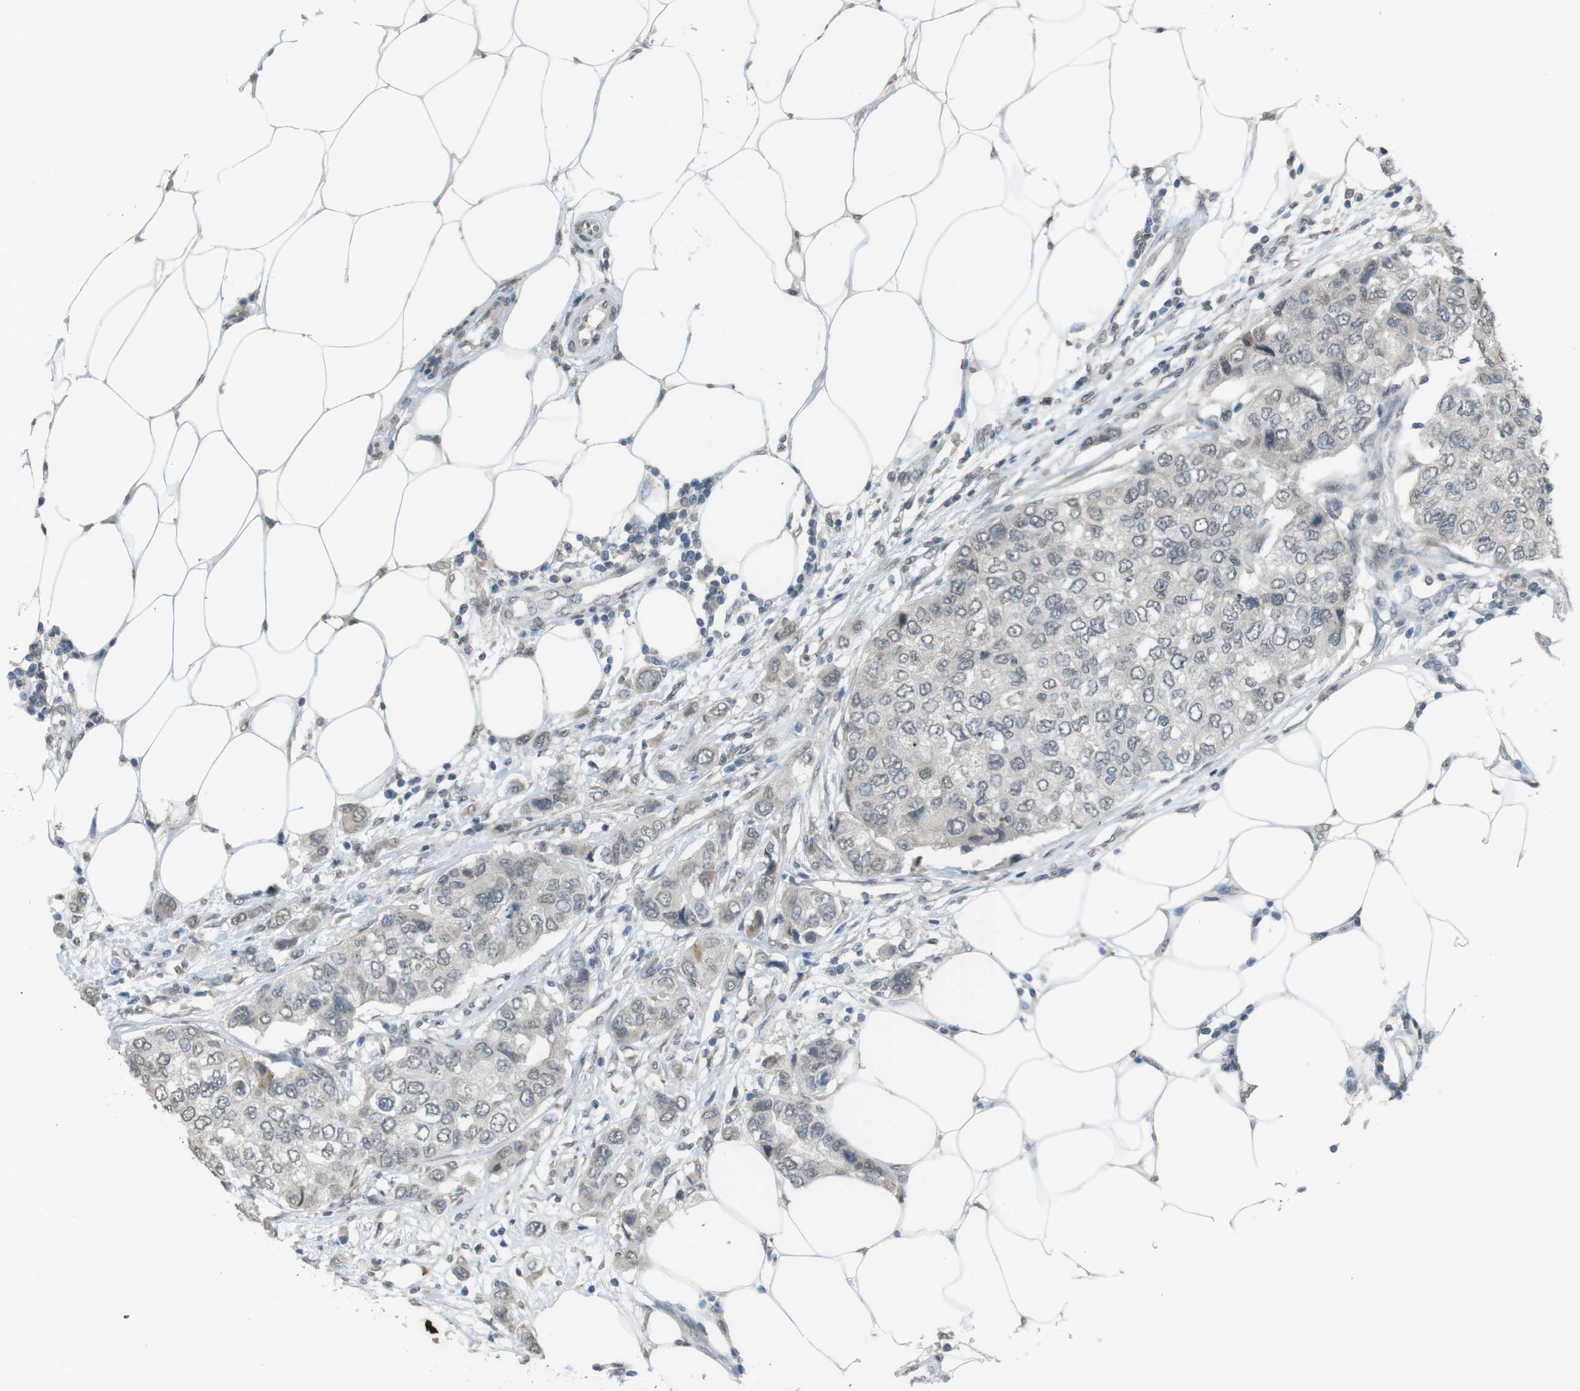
{"staining": {"intensity": "negative", "quantity": "none", "location": "none"}, "tissue": "breast cancer", "cell_type": "Tumor cells", "image_type": "cancer", "snomed": [{"axis": "morphology", "description": "Duct carcinoma"}, {"axis": "topography", "description": "Breast"}], "caption": "There is no significant positivity in tumor cells of breast cancer.", "gene": "FZD10", "patient": {"sex": "female", "age": 50}}